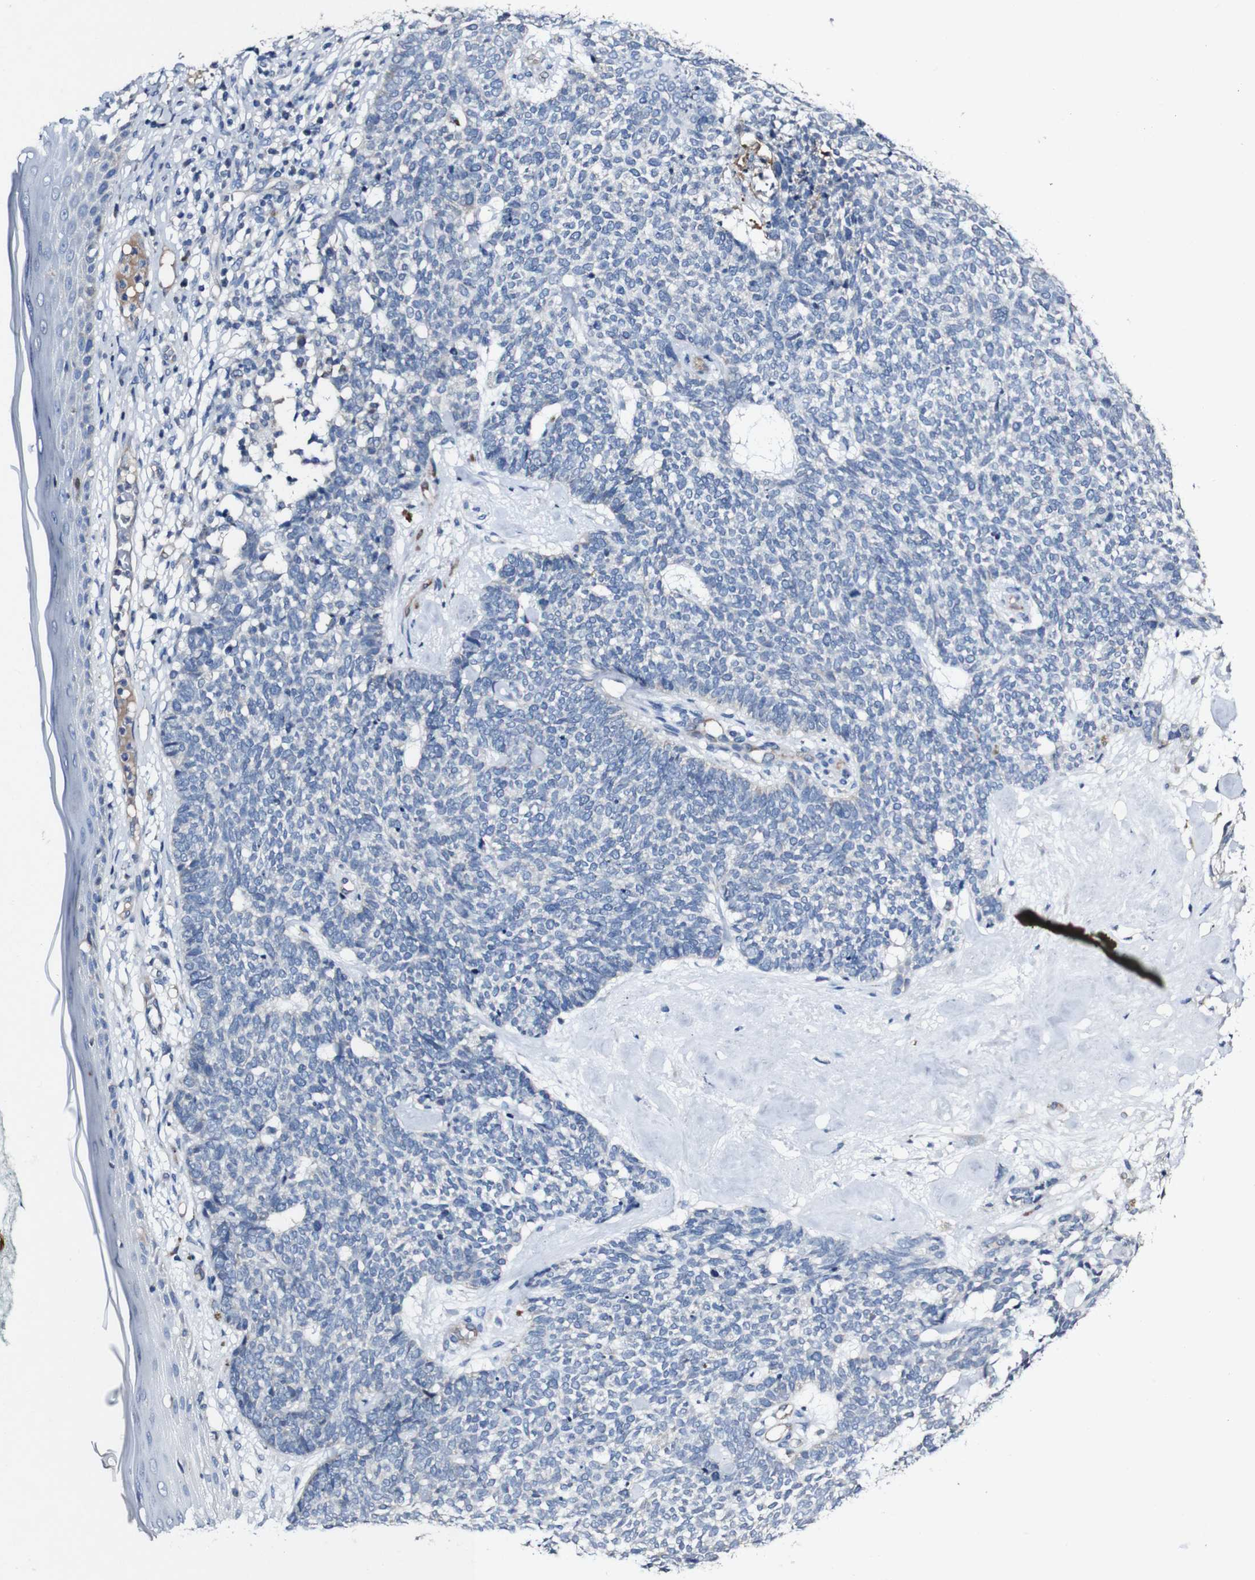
{"staining": {"intensity": "negative", "quantity": "none", "location": "none"}, "tissue": "skin cancer", "cell_type": "Tumor cells", "image_type": "cancer", "snomed": [{"axis": "morphology", "description": "Basal cell carcinoma"}, {"axis": "topography", "description": "Skin"}], "caption": "Tumor cells are negative for protein expression in human skin cancer (basal cell carcinoma).", "gene": "GRAMD1A", "patient": {"sex": "female", "age": 84}}